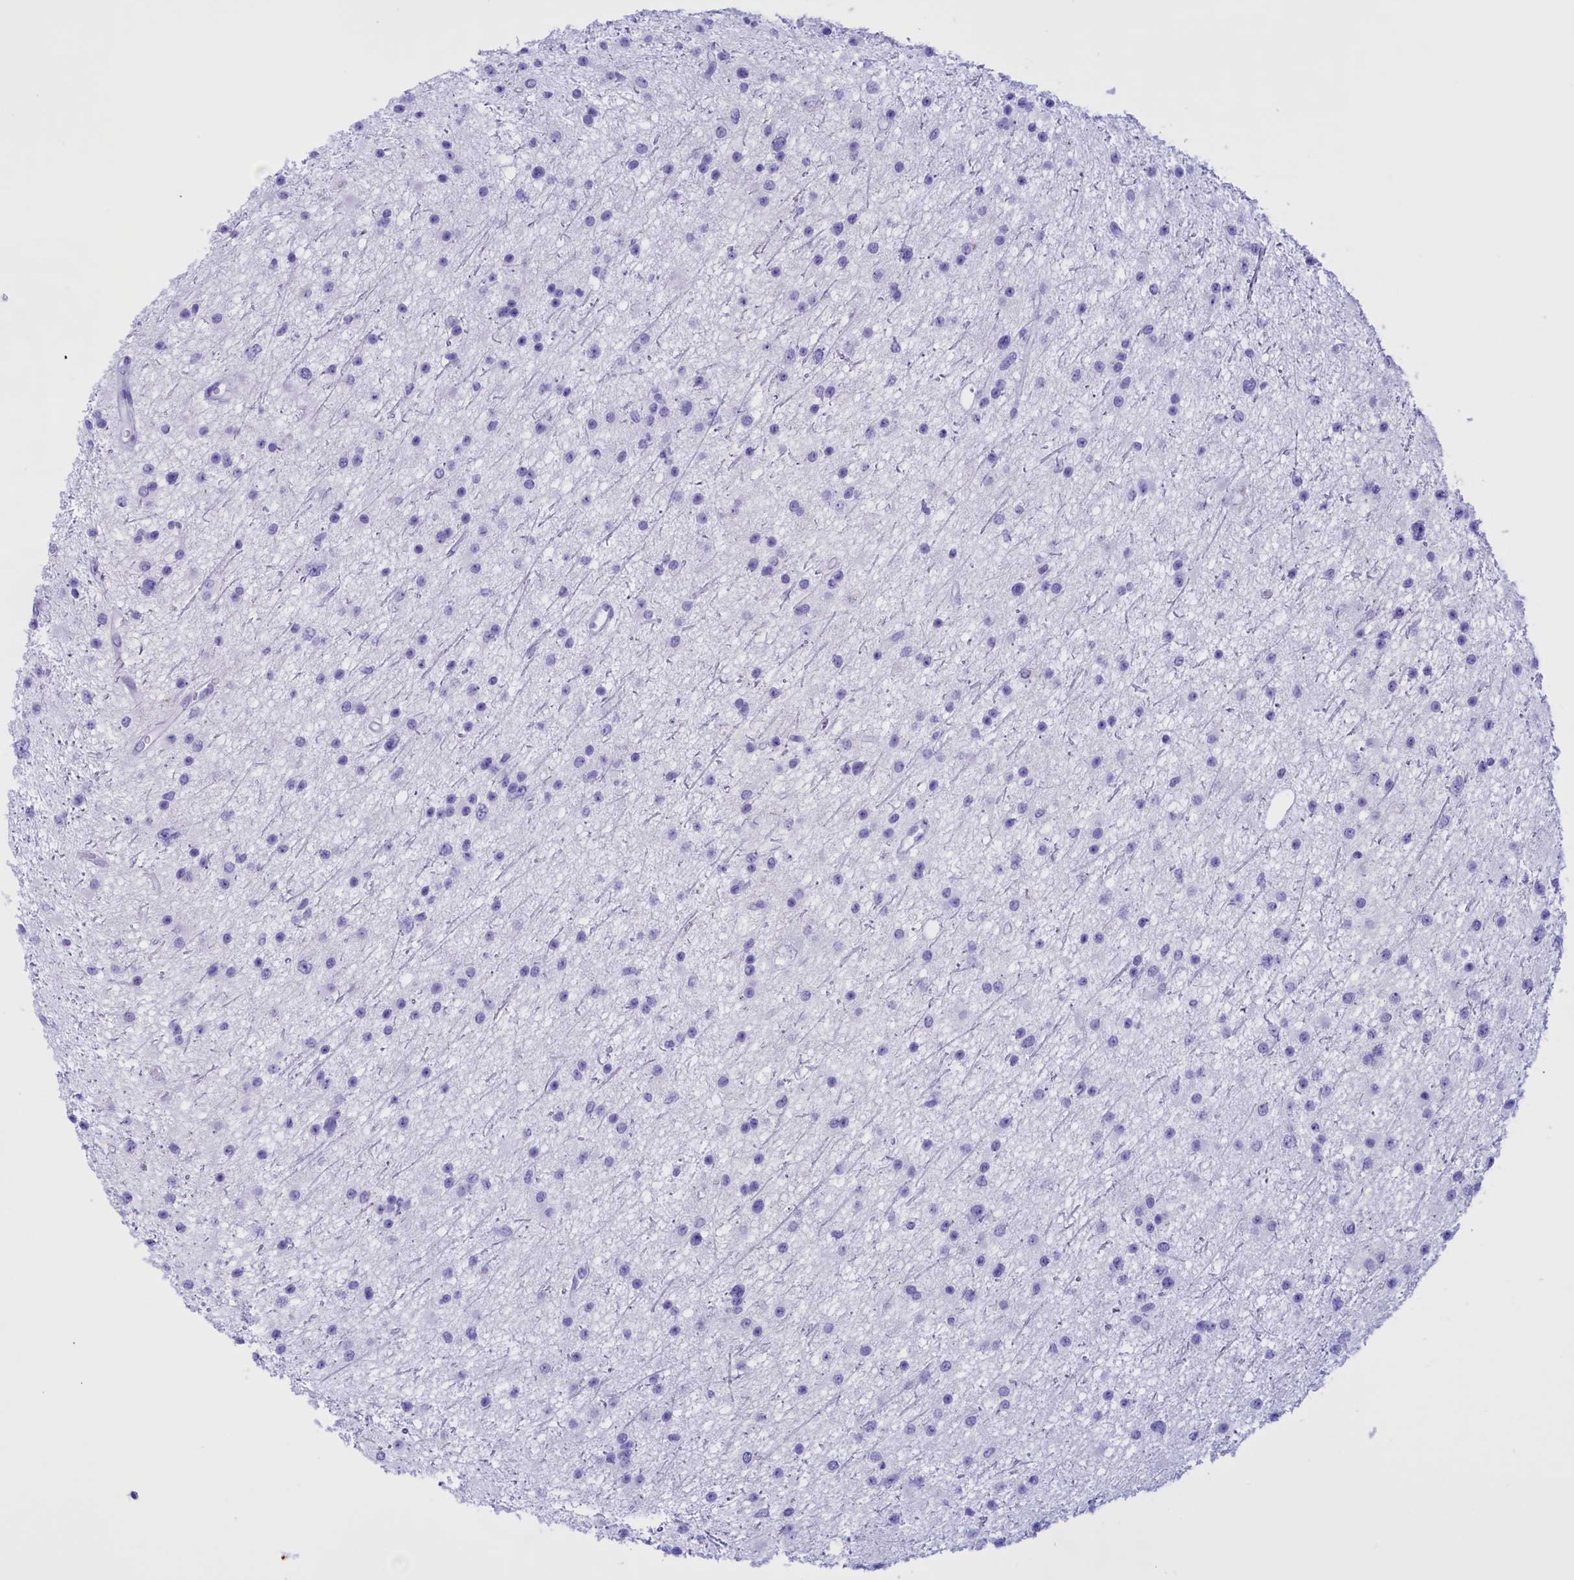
{"staining": {"intensity": "negative", "quantity": "none", "location": "none"}, "tissue": "glioma", "cell_type": "Tumor cells", "image_type": "cancer", "snomed": [{"axis": "morphology", "description": "Glioma, malignant, Low grade"}, {"axis": "topography", "description": "Cerebral cortex"}], "caption": "Immunohistochemistry histopathology image of human glioma stained for a protein (brown), which displays no expression in tumor cells. (DAB IHC, high magnification).", "gene": "BRI3", "patient": {"sex": "female", "age": 39}}